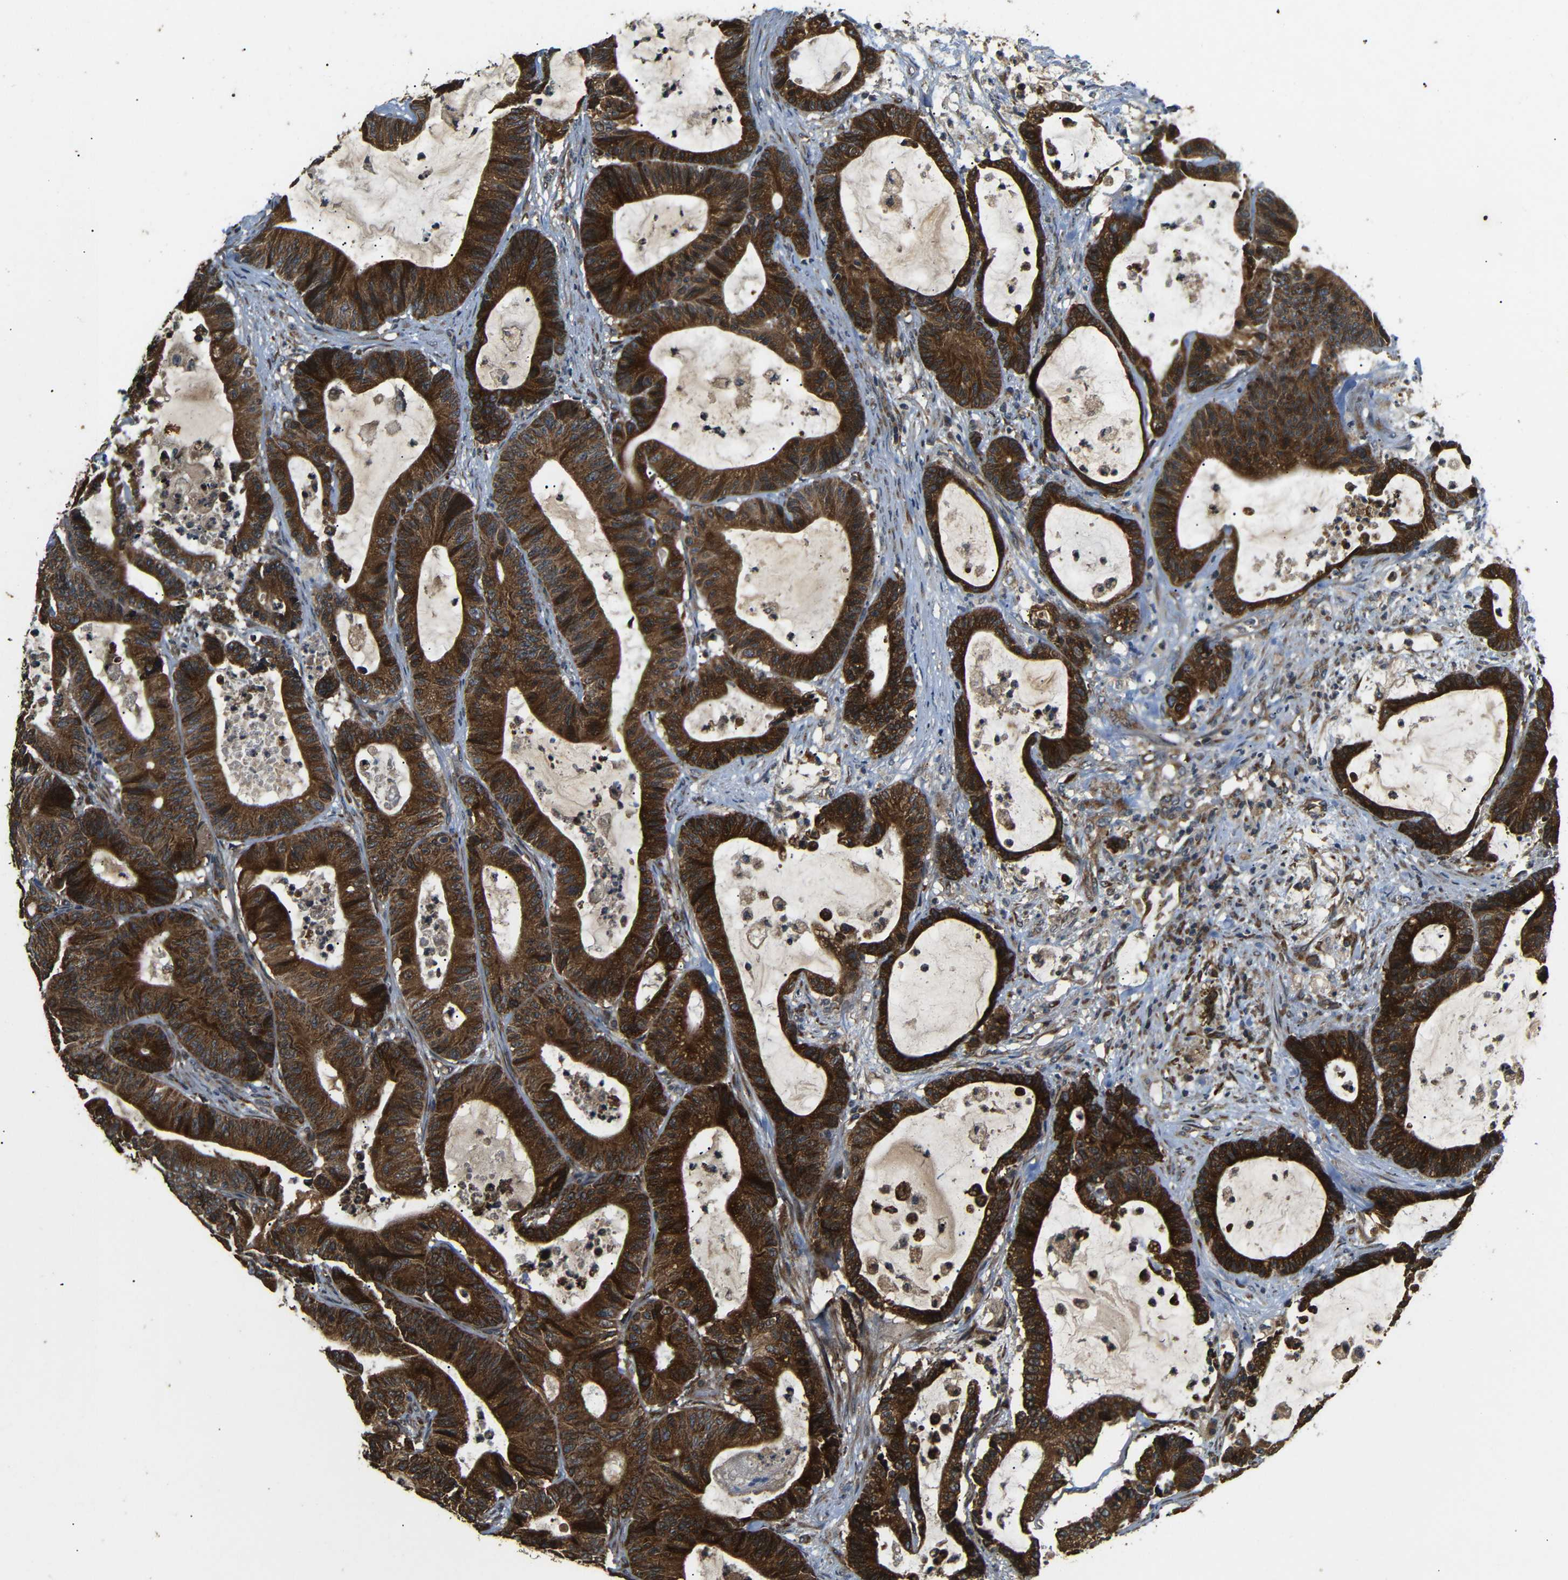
{"staining": {"intensity": "strong", "quantity": ">75%", "location": "cytoplasmic/membranous"}, "tissue": "colorectal cancer", "cell_type": "Tumor cells", "image_type": "cancer", "snomed": [{"axis": "morphology", "description": "Adenocarcinoma, NOS"}, {"axis": "topography", "description": "Colon"}], "caption": "Protein expression analysis of human colorectal cancer reveals strong cytoplasmic/membranous expression in approximately >75% of tumor cells.", "gene": "TRPC1", "patient": {"sex": "female", "age": 84}}